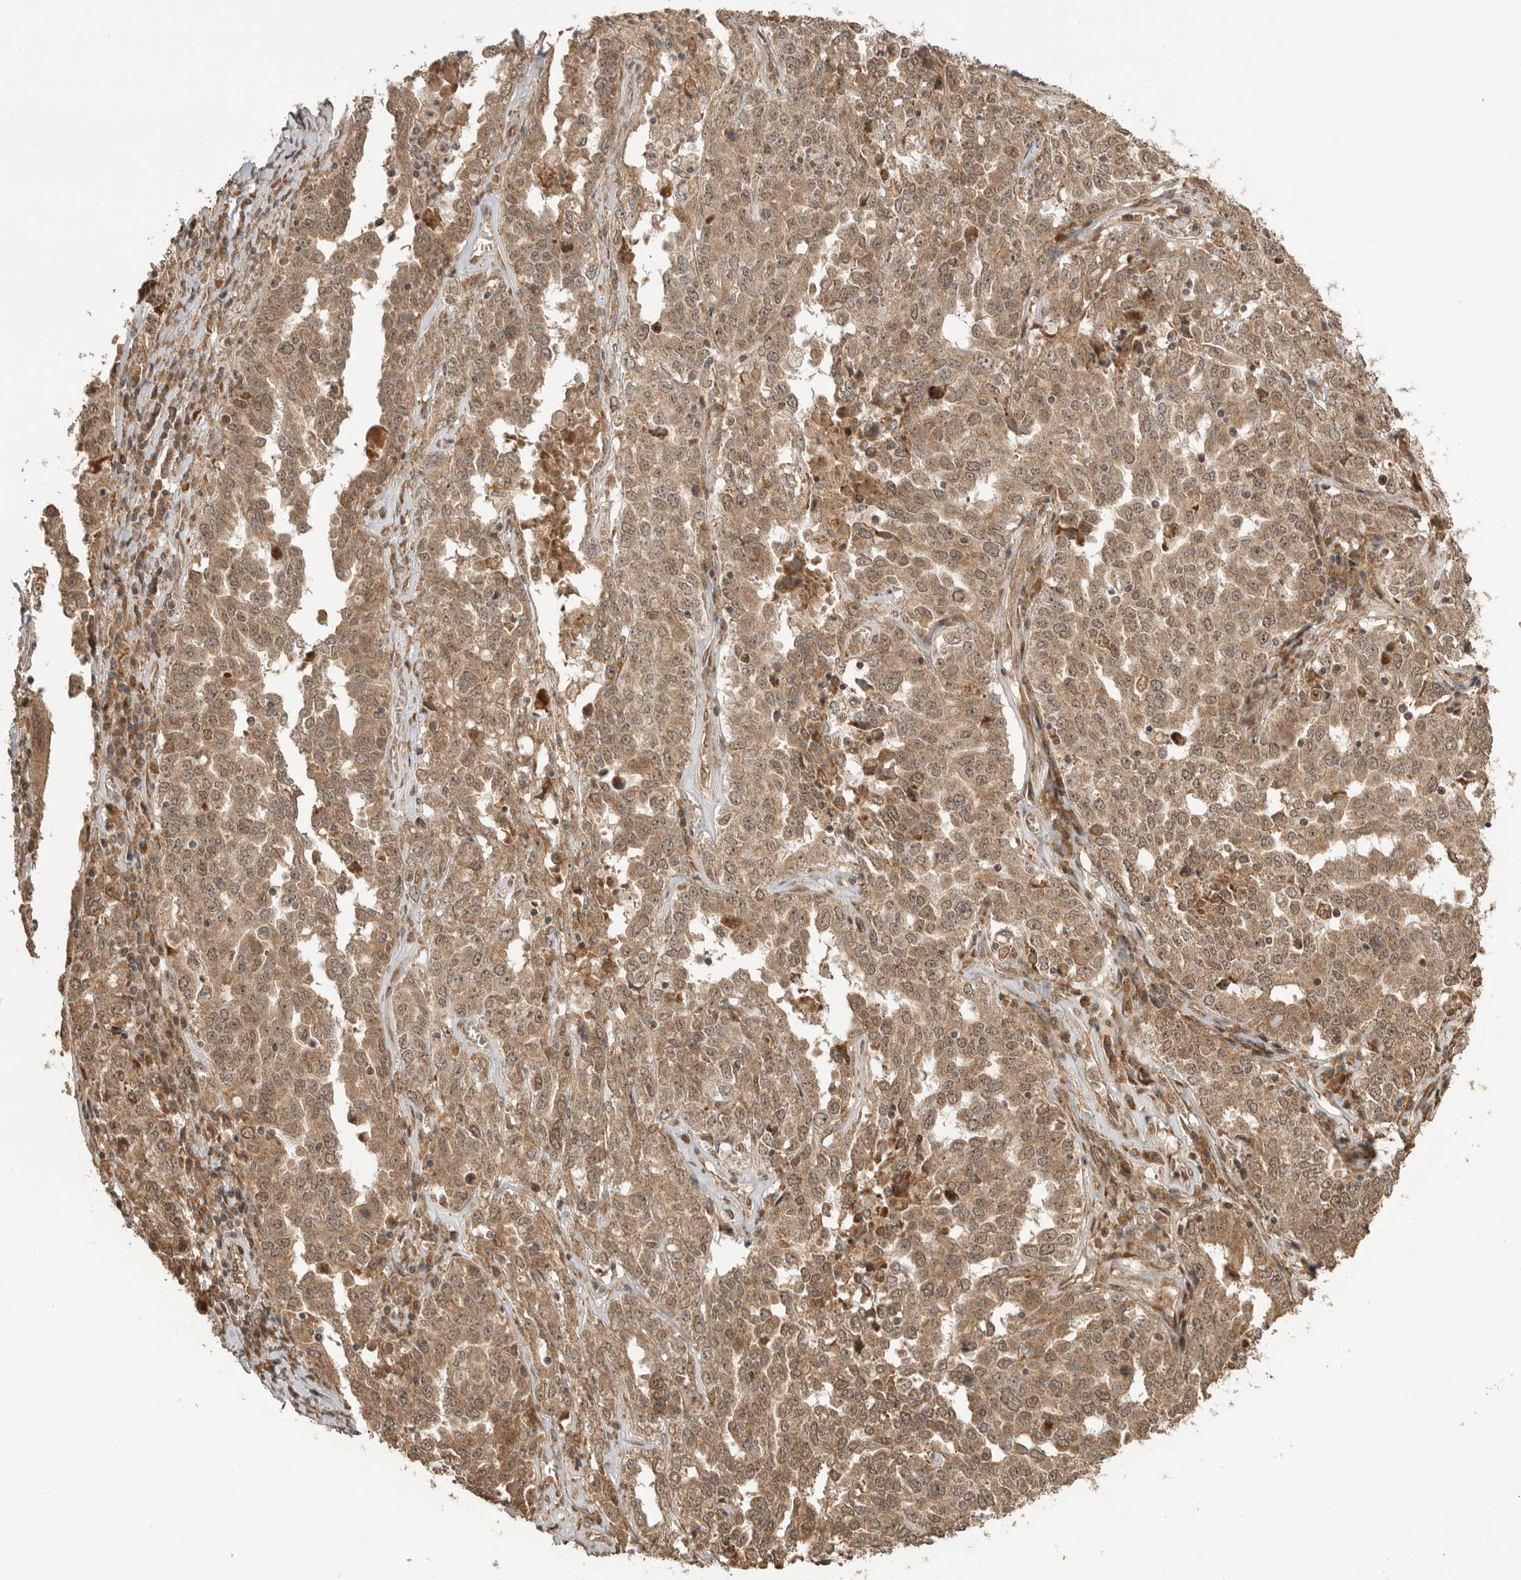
{"staining": {"intensity": "moderate", "quantity": ">75%", "location": "cytoplasmic/membranous"}, "tissue": "ovarian cancer", "cell_type": "Tumor cells", "image_type": "cancer", "snomed": [{"axis": "morphology", "description": "Carcinoma, endometroid"}, {"axis": "topography", "description": "Ovary"}], "caption": "Moderate cytoplasmic/membranous expression for a protein is present in approximately >75% of tumor cells of ovarian endometroid carcinoma using immunohistochemistry.", "gene": "BOC", "patient": {"sex": "female", "age": 62}}